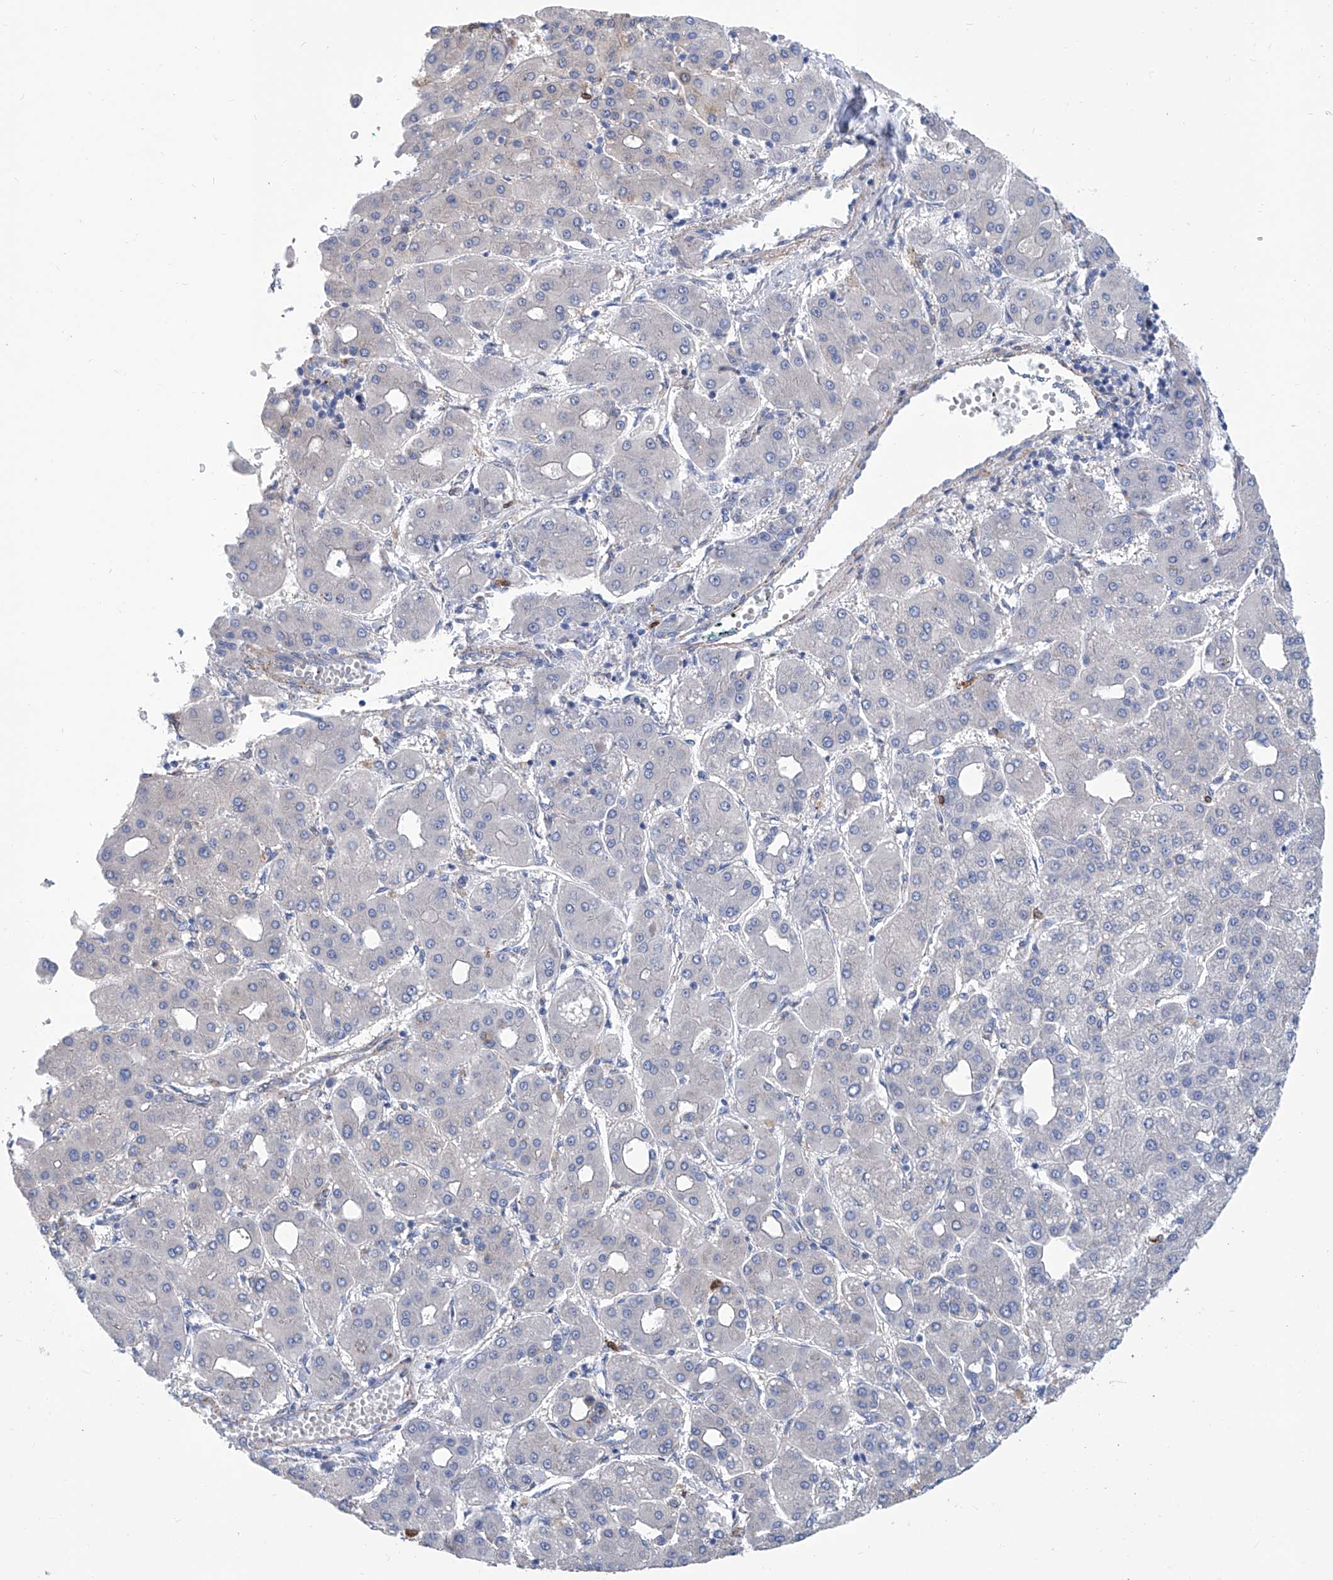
{"staining": {"intensity": "negative", "quantity": "none", "location": "none"}, "tissue": "liver cancer", "cell_type": "Tumor cells", "image_type": "cancer", "snomed": [{"axis": "morphology", "description": "Carcinoma, Hepatocellular, NOS"}, {"axis": "topography", "description": "Liver"}], "caption": "This is an immunohistochemistry histopathology image of human liver cancer (hepatocellular carcinoma). There is no positivity in tumor cells.", "gene": "TNN", "patient": {"sex": "male", "age": 65}}